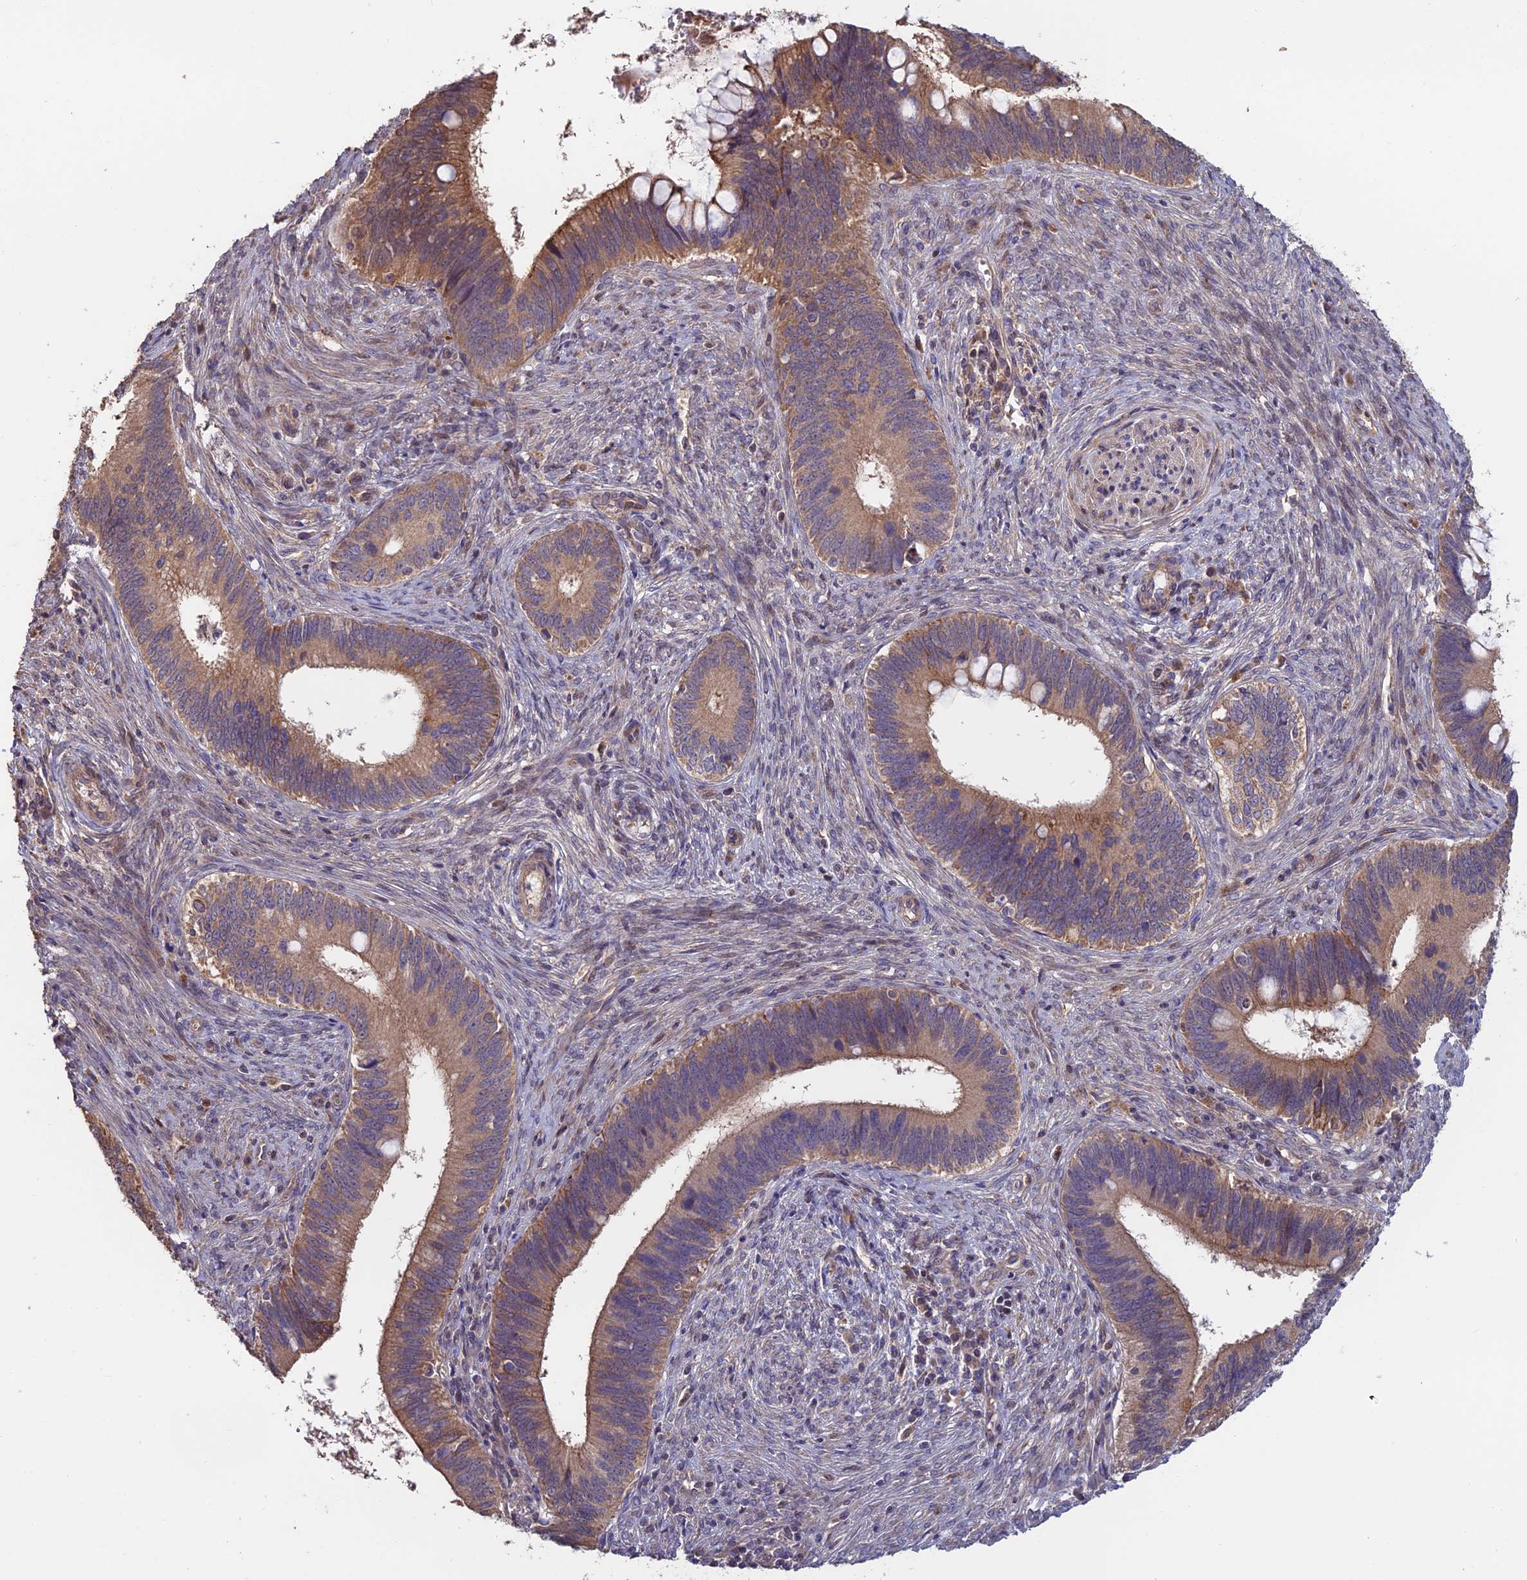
{"staining": {"intensity": "moderate", "quantity": ">75%", "location": "cytoplasmic/membranous"}, "tissue": "cervical cancer", "cell_type": "Tumor cells", "image_type": "cancer", "snomed": [{"axis": "morphology", "description": "Adenocarcinoma, NOS"}, {"axis": "topography", "description": "Cervix"}], "caption": "Approximately >75% of tumor cells in human cervical cancer (adenocarcinoma) demonstrate moderate cytoplasmic/membranous protein positivity as visualized by brown immunohistochemical staining.", "gene": "SHISA5", "patient": {"sex": "female", "age": 42}}